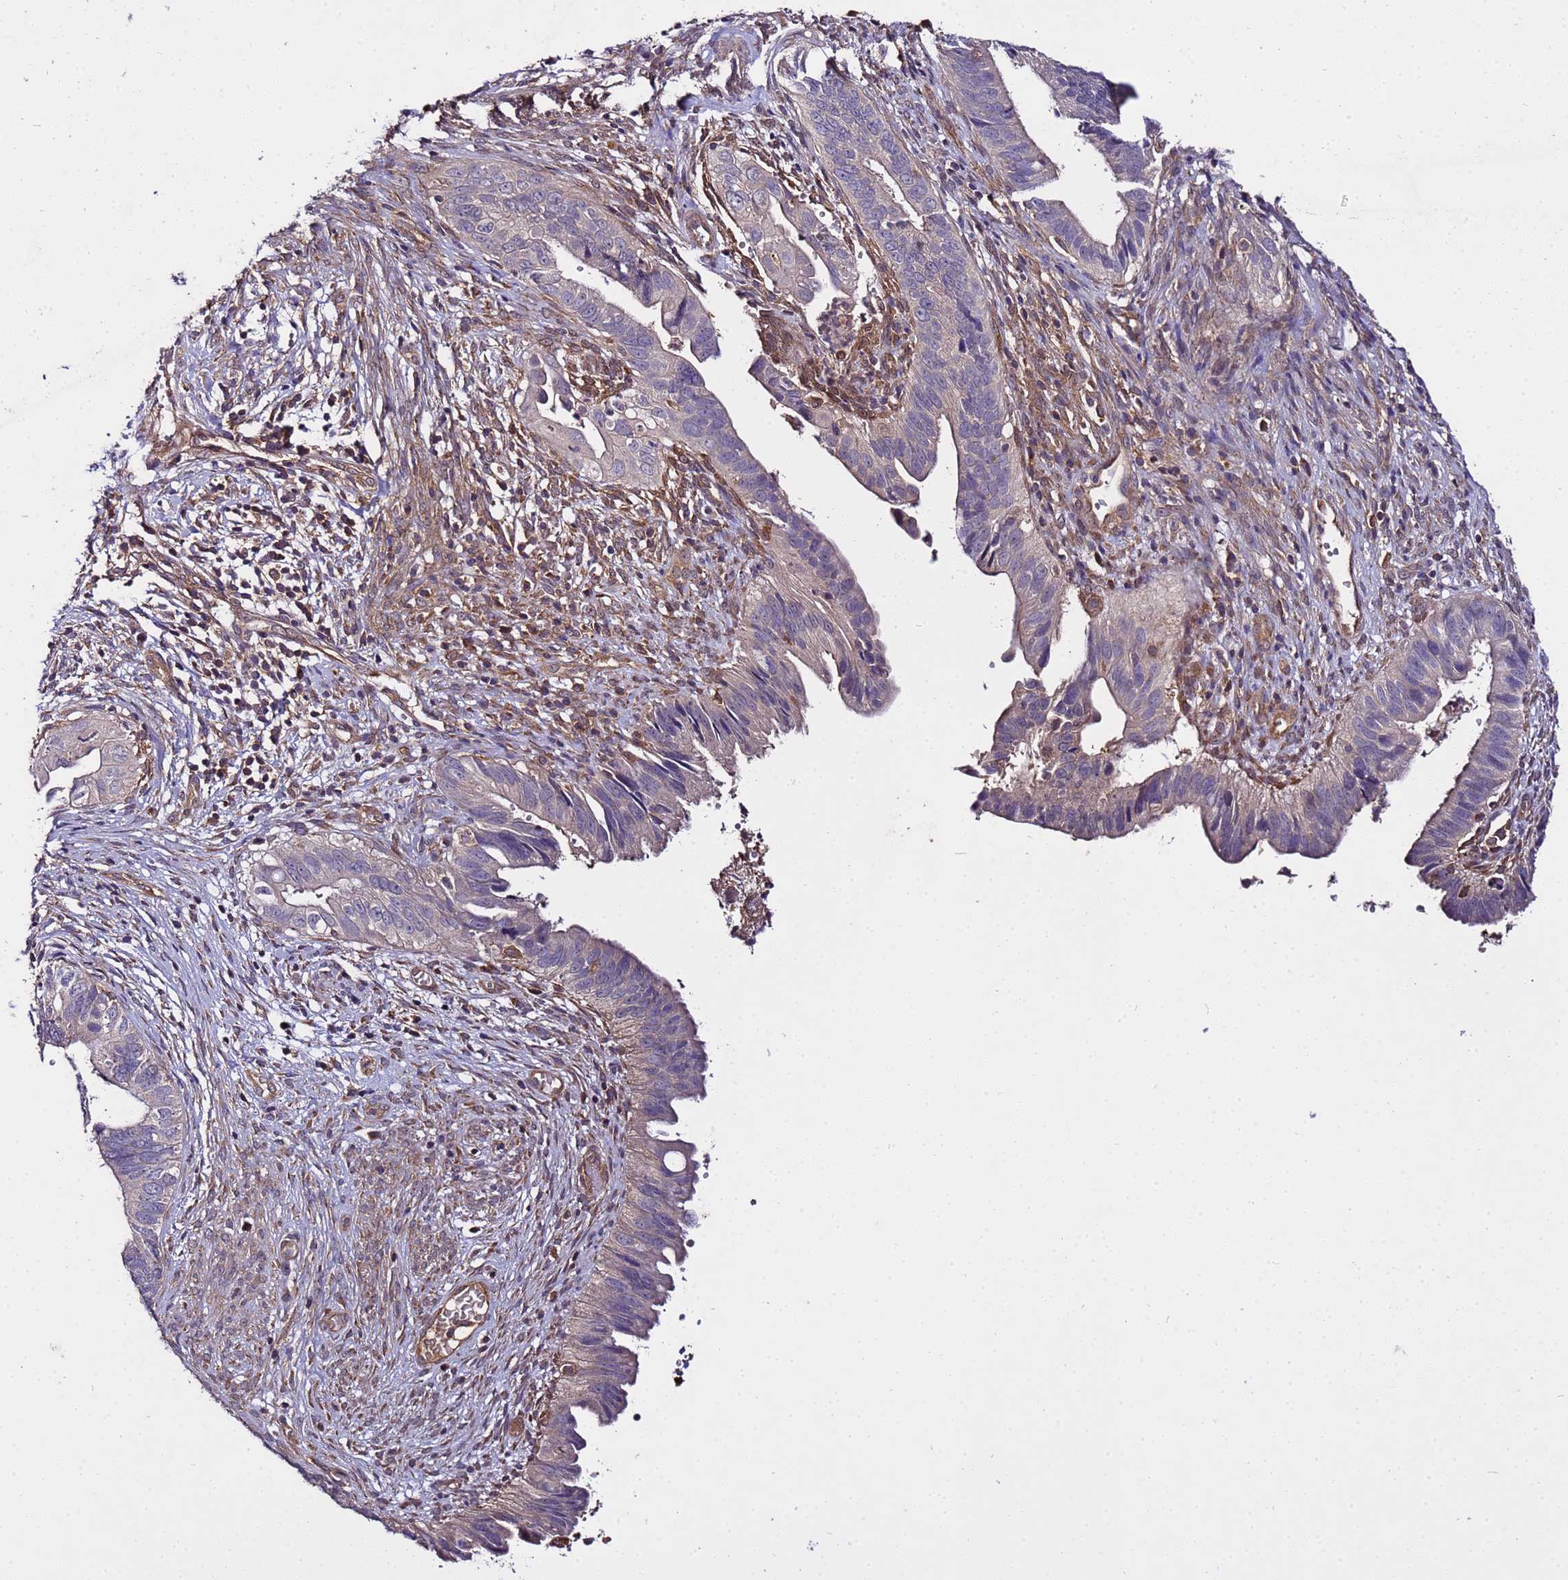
{"staining": {"intensity": "negative", "quantity": "none", "location": "none"}, "tissue": "cervical cancer", "cell_type": "Tumor cells", "image_type": "cancer", "snomed": [{"axis": "morphology", "description": "Adenocarcinoma, NOS"}, {"axis": "topography", "description": "Cervix"}], "caption": "Tumor cells show no significant staining in cervical adenocarcinoma.", "gene": "GSPT2", "patient": {"sex": "female", "age": 42}}